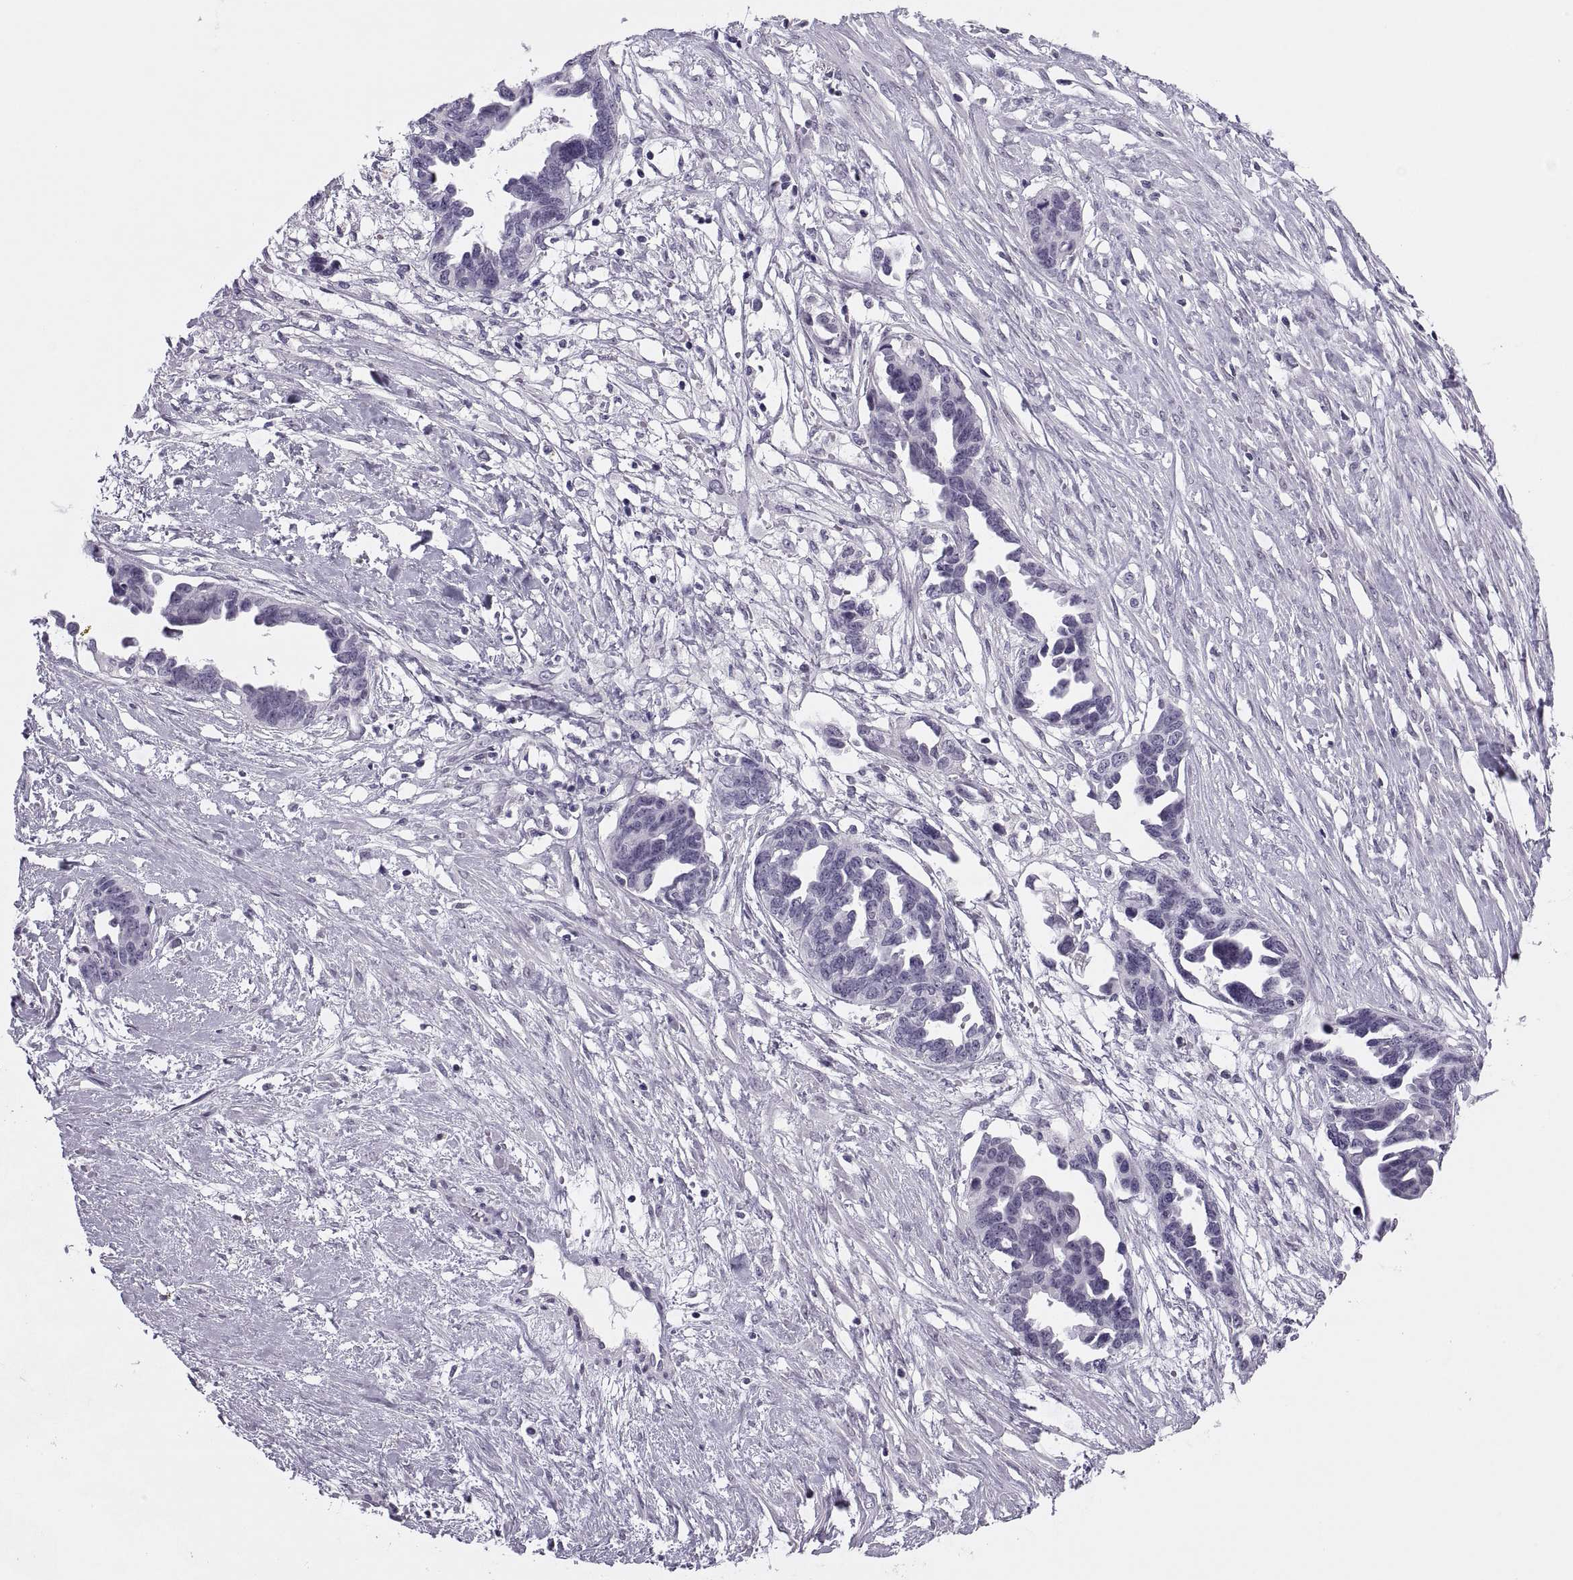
{"staining": {"intensity": "negative", "quantity": "none", "location": "none"}, "tissue": "ovarian cancer", "cell_type": "Tumor cells", "image_type": "cancer", "snomed": [{"axis": "morphology", "description": "Cystadenocarcinoma, serous, NOS"}, {"axis": "topography", "description": "Ovary"}], "caption": "A histopathology image of human ovarian cancer (serous cystadenocarcinoma) is negative for staining in tumor cells.", "gene": "SYNGR4", "patient": {"sex": "female", "age": 69}}